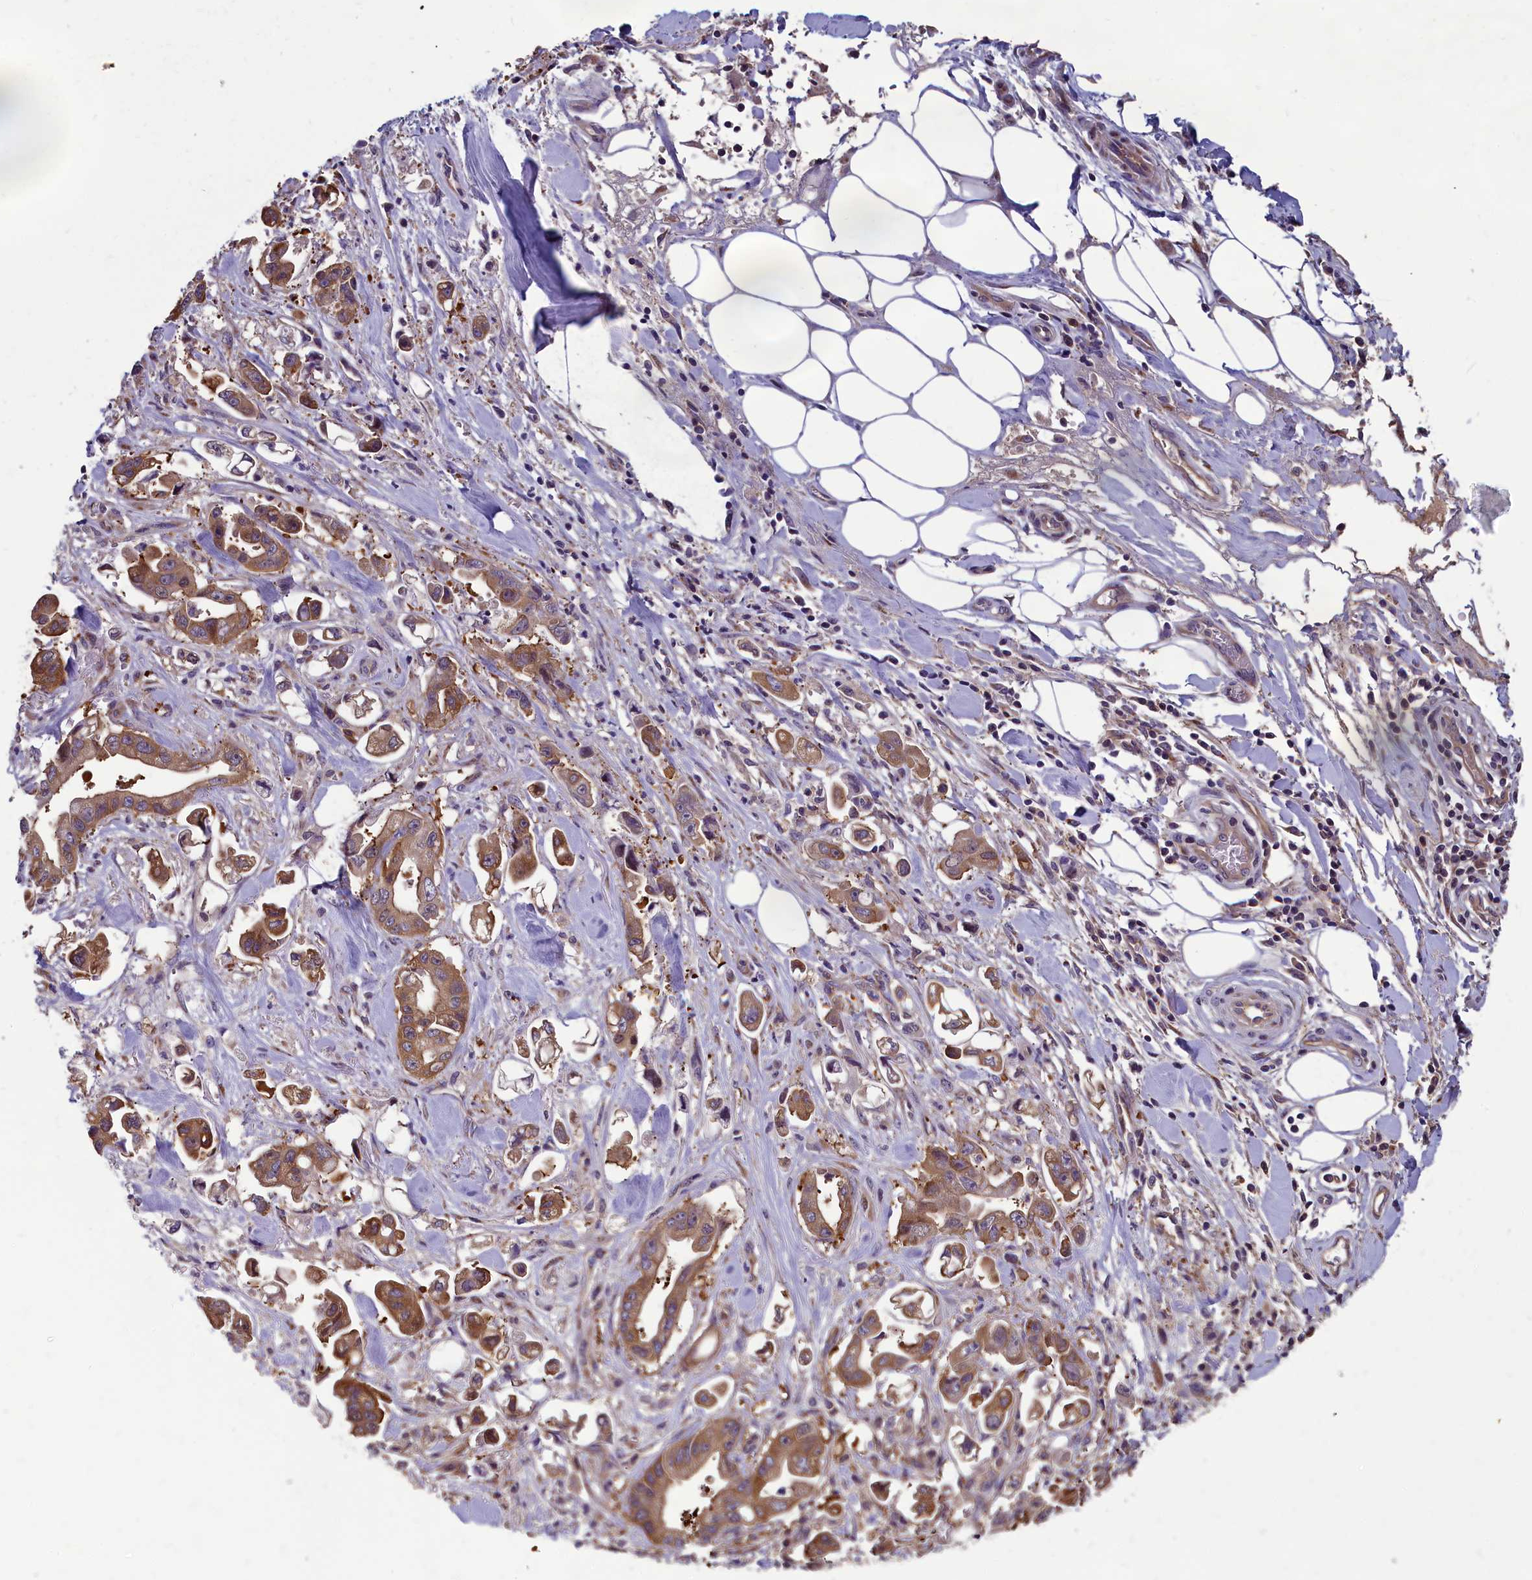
{"staining": {"intensity": "moderate", "quantity": ">75%", "location": "cytoplasmic/membranous"}, "tissue": "stomach cancer", "cell_type": "Tumor cells", "image_type": "cancer", "snomed": [{"axis": "morphology", "description": "Adenocarcinoma, NOS"}, {"axis": "topography", "description": "Stomach"}], "caption": "IHC image of neoplastic tissue: human stomach cancer stained using immunohistochemistry (IHC) reveals medium levels of moderate protein expression localized specifically in the cytoplasmic/membranous of tumor cells, appearing as a cytoplasmic/membranous brown color.", "gene": "ABCC8", "patient": {"sex": "male", "age": 62}}